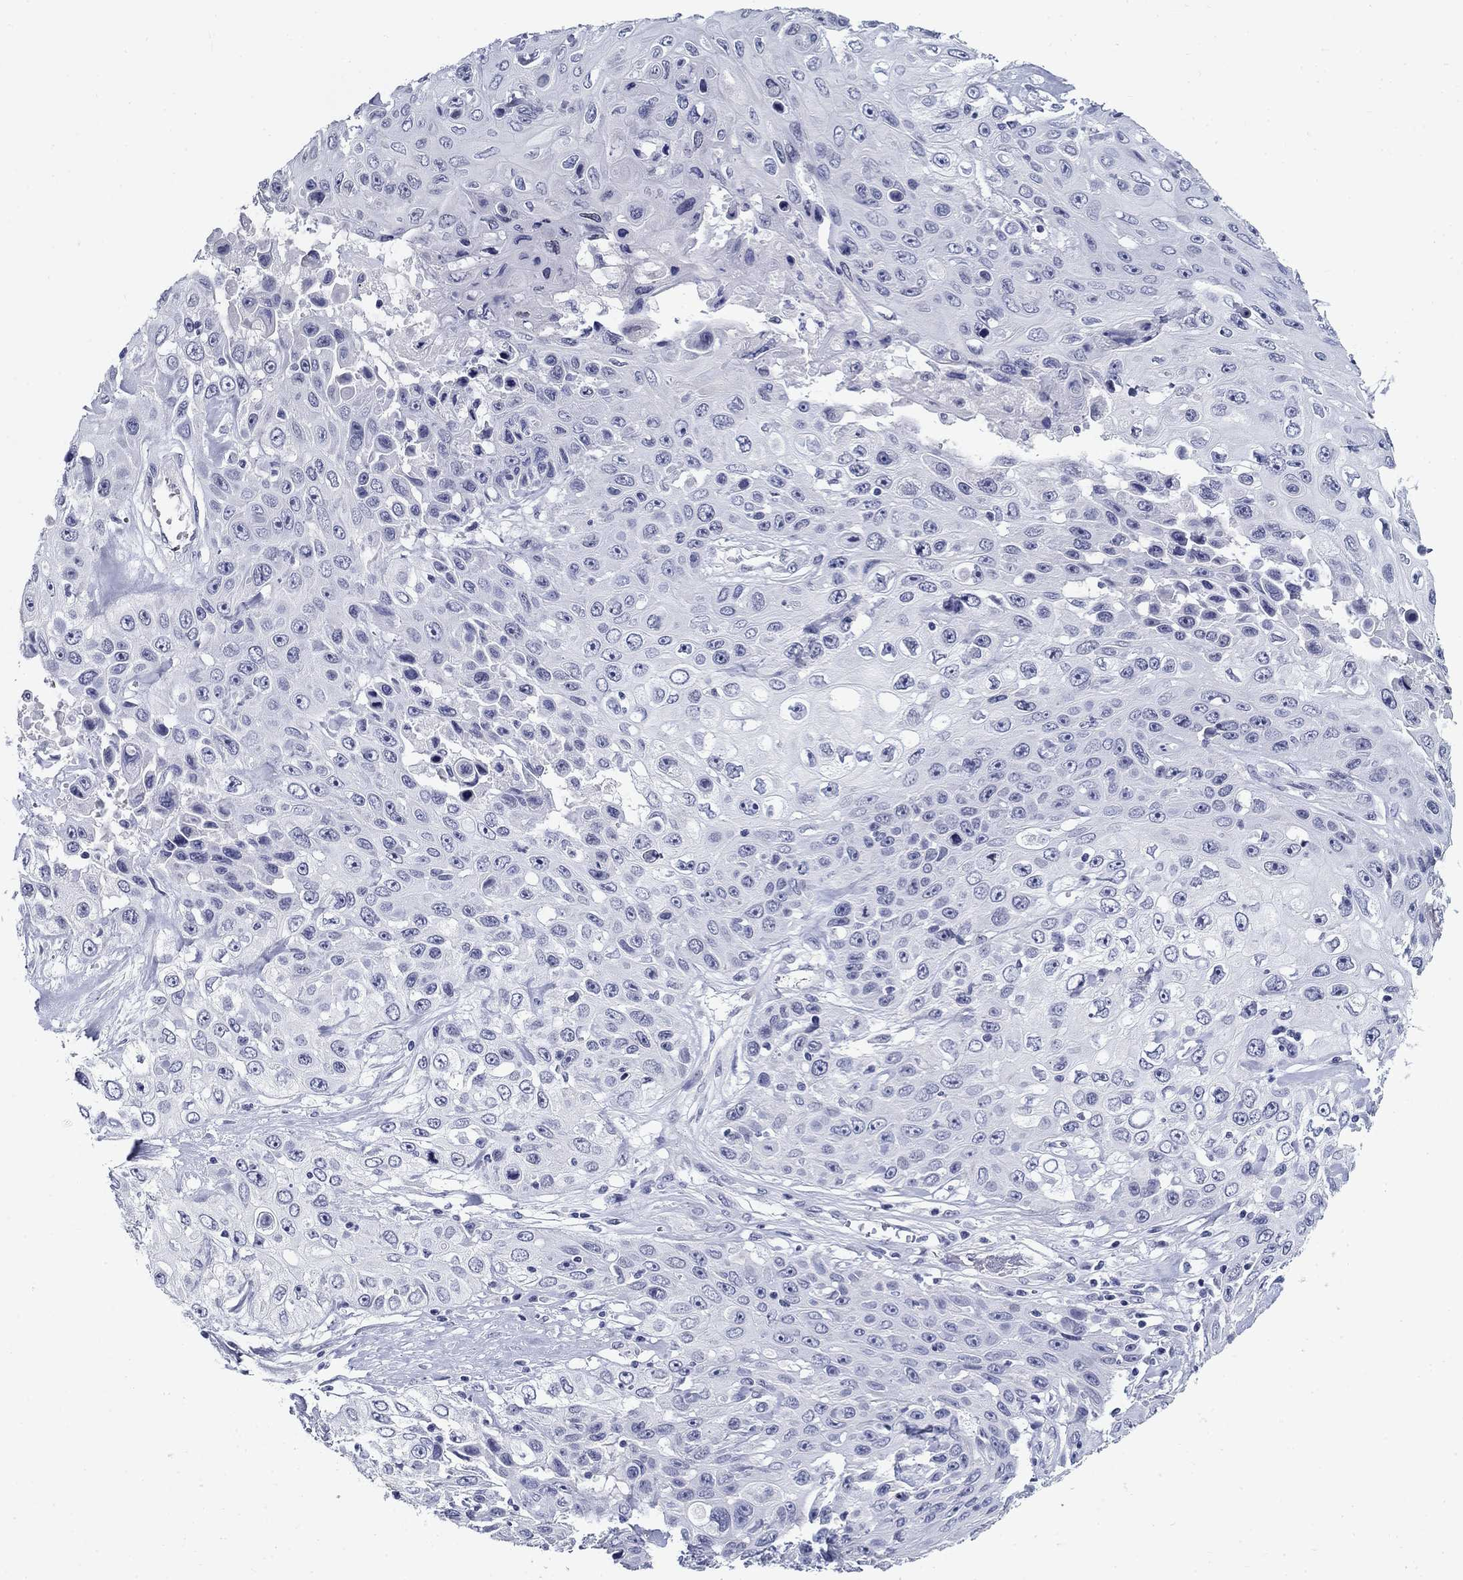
{"staining": {"intensity": "negative", "quantity": "none", "location": "none"}, "tissue": "skin cancer", "cell_type": "Tumor cells", "image_type": "cancer", "snomed": [{"axis": "morphology", "description": "Squamous cell carcinoma, NOS"}, {"axis": "topography", "description": "Skin"}], "caption": "Skin squamous cell carcinoma was stained to show a protein in brown. There is no significant positivity in tumor cells.", "gene": "C4orf19", "patient": {"sex": "male", "age": 82}}